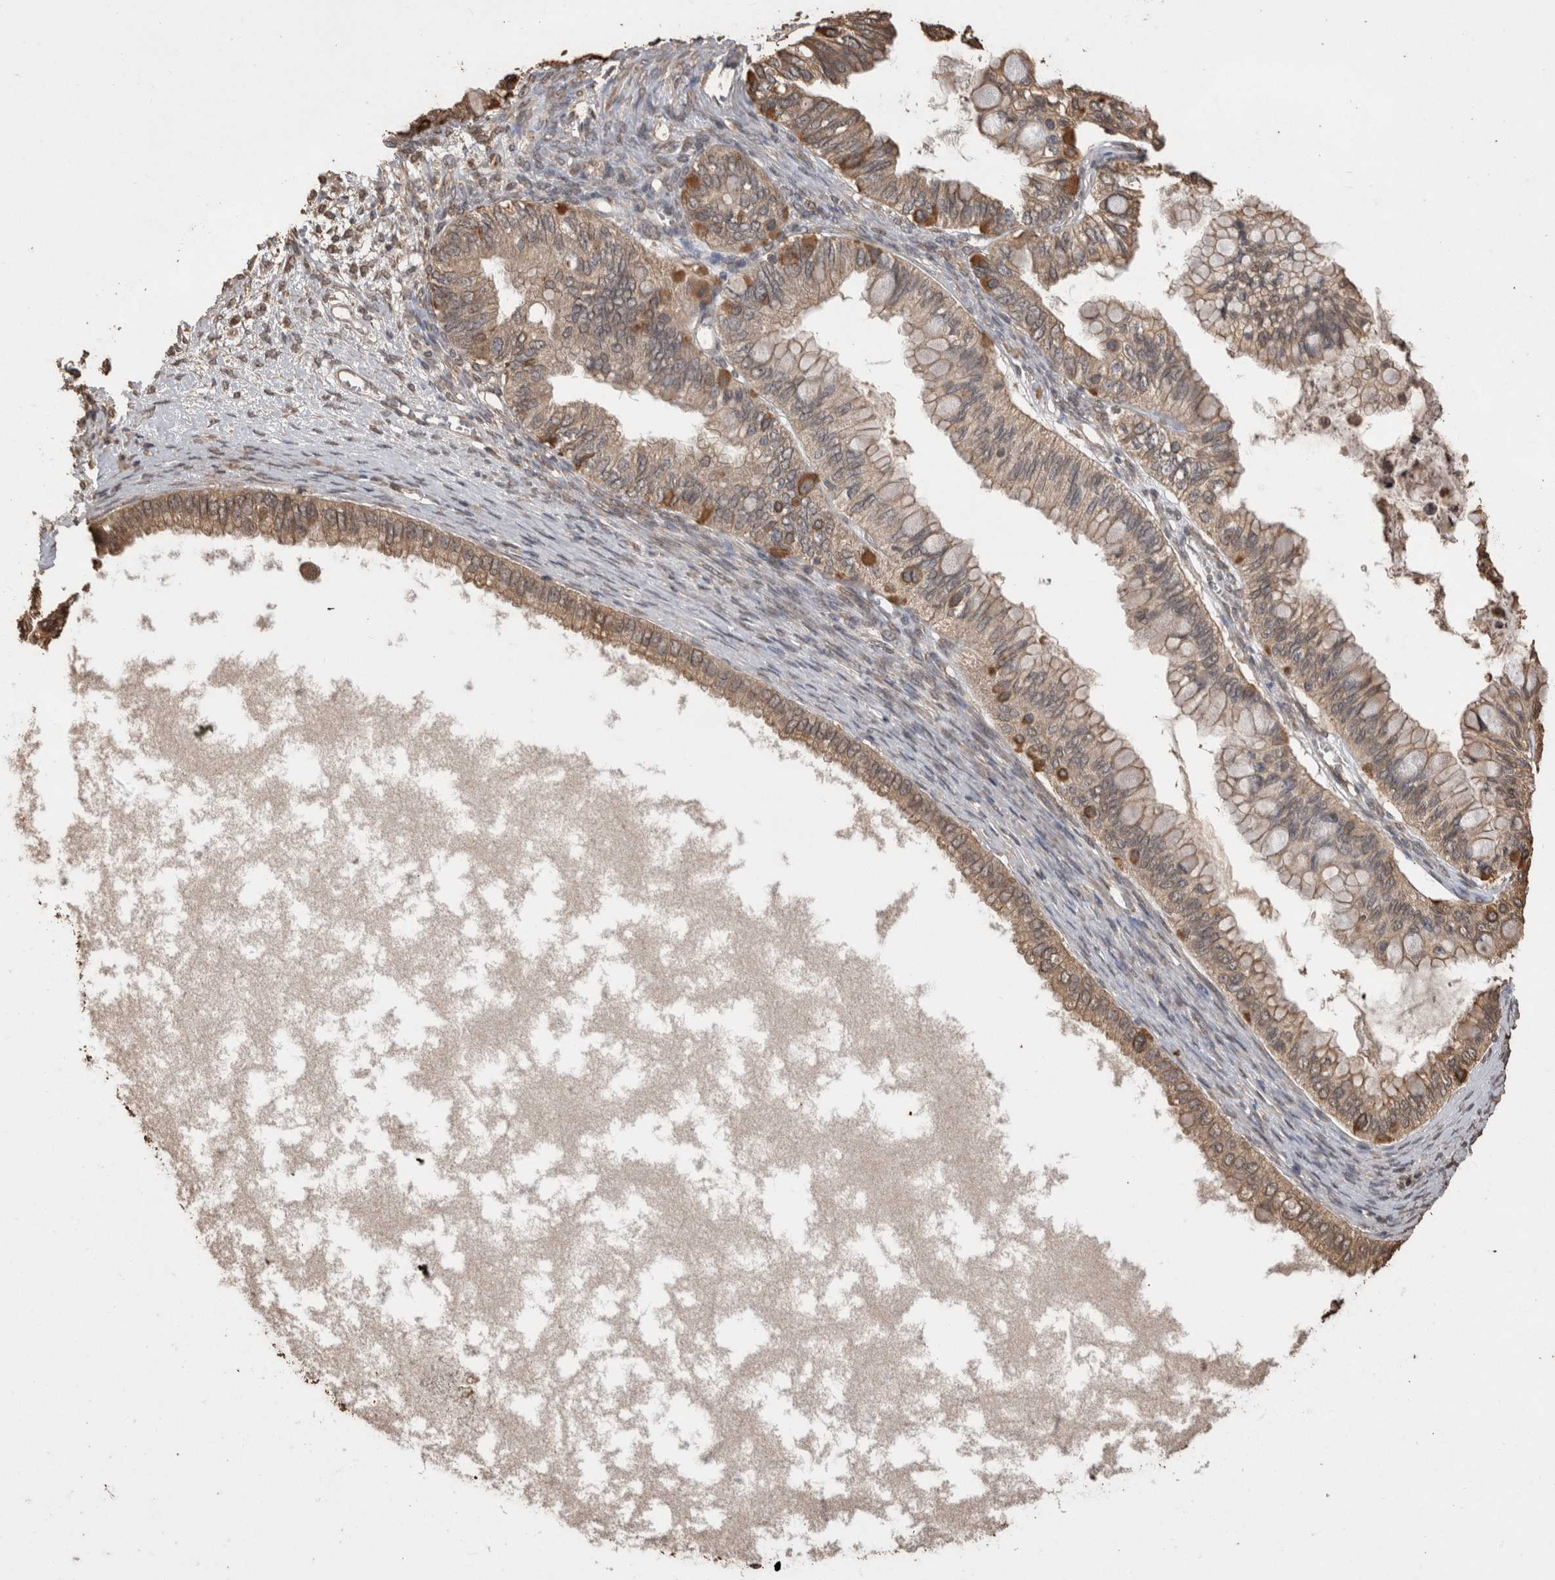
{"staining": {"intensity": "moderate", "quantity": ">75%", "location": "cytoplasmic/membranous"}, "tissue": "ovarian cancer", "cell_type": "Tumor cells", "image_type": "cancer", "snomed": [{"axis": "morphology", "description": "Cystadenocarcinoma, mucinous, NOS"}, {"axis": "topography", "description": "Ovary"}], "caption": "A high-resolution histopathology image shows immunohistochemistry (IHC) staining of ovarian mucinous cystadenocarcinoma, which exhibits moderate cytoplasmic/membranous staining in approximately >75% of tumor cells. (DAB (3,3'-diaminobenzidine) IHC with brightfield microscopy, high magnification).", "gene": "SOCS5", "patient": {"sex": "female", "age": 80}}